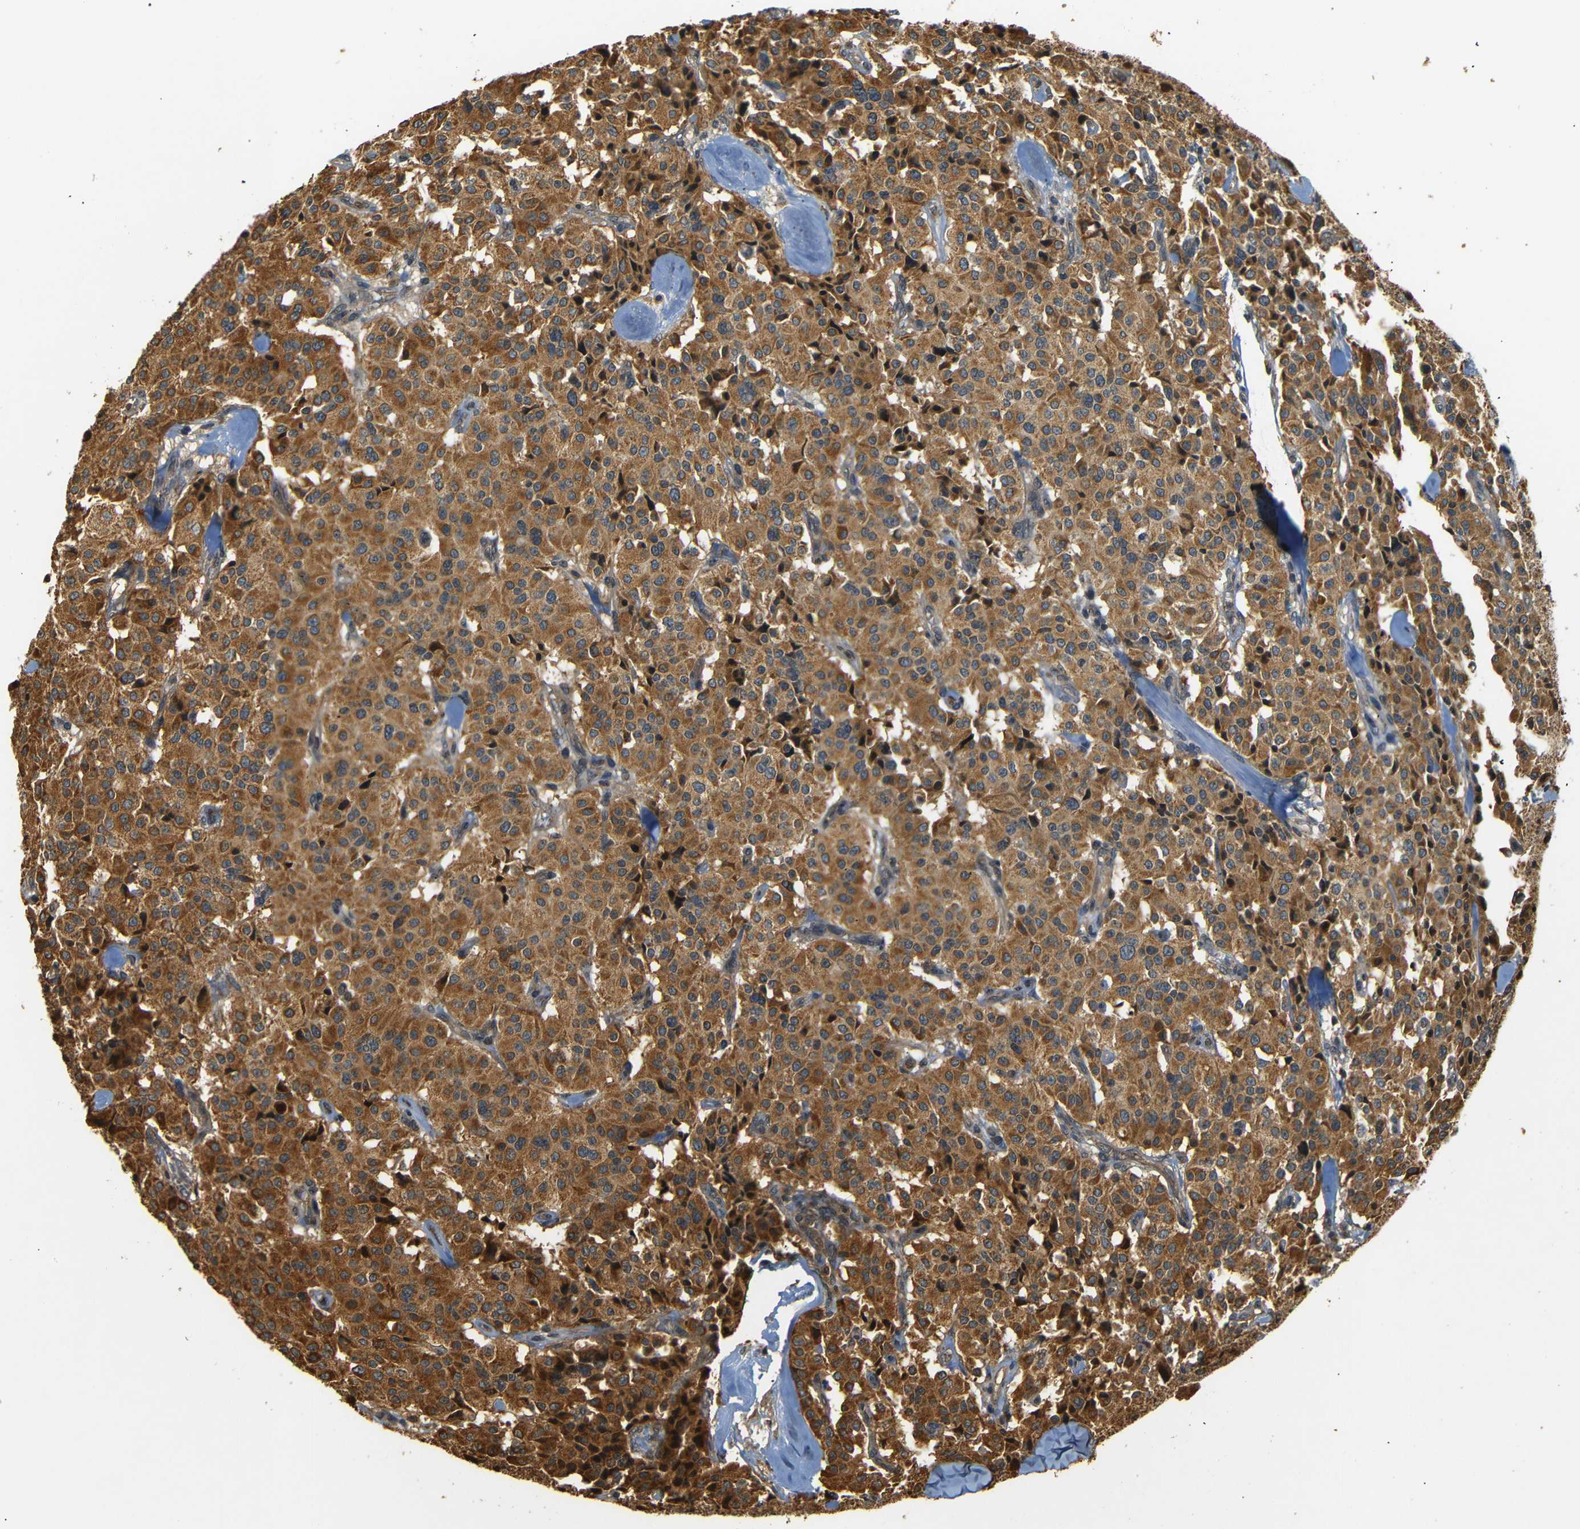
{"staining": {"intensity": "moderate", "quantity": ">75%", "location": "cytoplasmic/membranous"}, "tissue": "carcinoid", "cell_type": "Tumor cells", "image_type": "cancer", "snomed": [{"axis": "morphology", "description": "Carcinoid, malignant, NOS"}, {"axis": "topography", "description": "Lung"}], "caption": "IHC staining of carcinoid (malignant), which displays medium levels of moderate cytoplasmic/membranous positivity in about >75% of tumor cells indicating moderate cytoplasmic/membranous protein expression. The staining was performed using DAB (brown) for protein detection and nuclei were counterstained in hematoxylin (blue).", "gene": "TANK", "patient": {"sex": "male", "age": 30}}